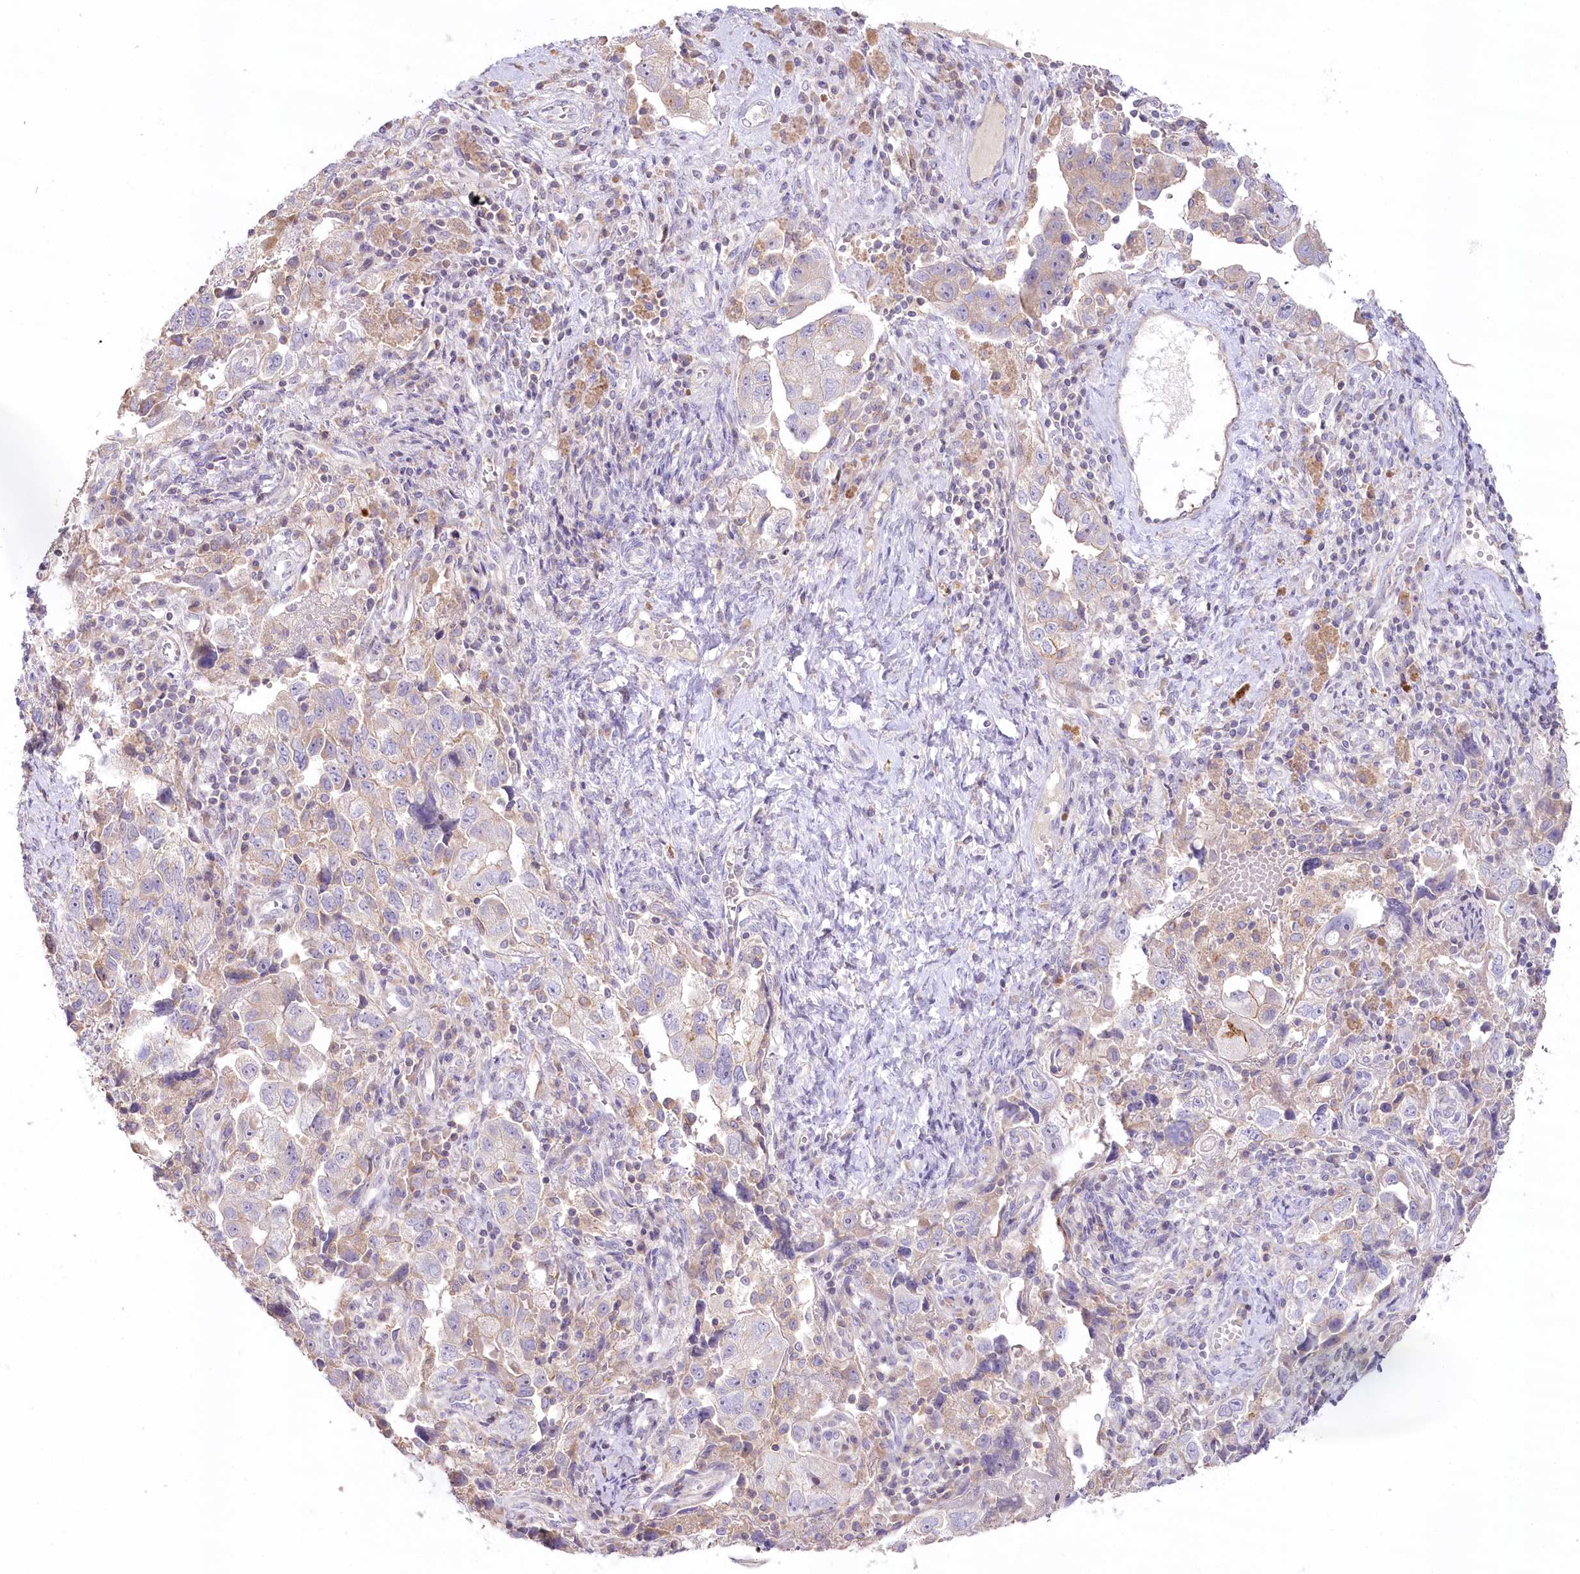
{"staining": {"intensity": "weak", "quantity": "<25%", "location": "cytoplasmic/membranous"}, "tissue": "ovarian cancer", "cell_type": "Tumor cells", "image_type": "cancer", "snomed": [{"axis": "morphology", "description": "Carcinoma, NOS"}, {"axis": "morphology", "description": "Cystadenocarcinoma, serous, NOS"}, {"axis": "topography", "description": "Ovary"}], "caption": "Immunohistochemistry (IHC) histopathology image of human ovarian serous cystadenocarcinoma stained for a protein (brown), which demonstrates no positivity in tumor cells. Nuclei are stained in blue.", "gene": "SLC6A11", "patient": {"sex": "female", "age": 69}}